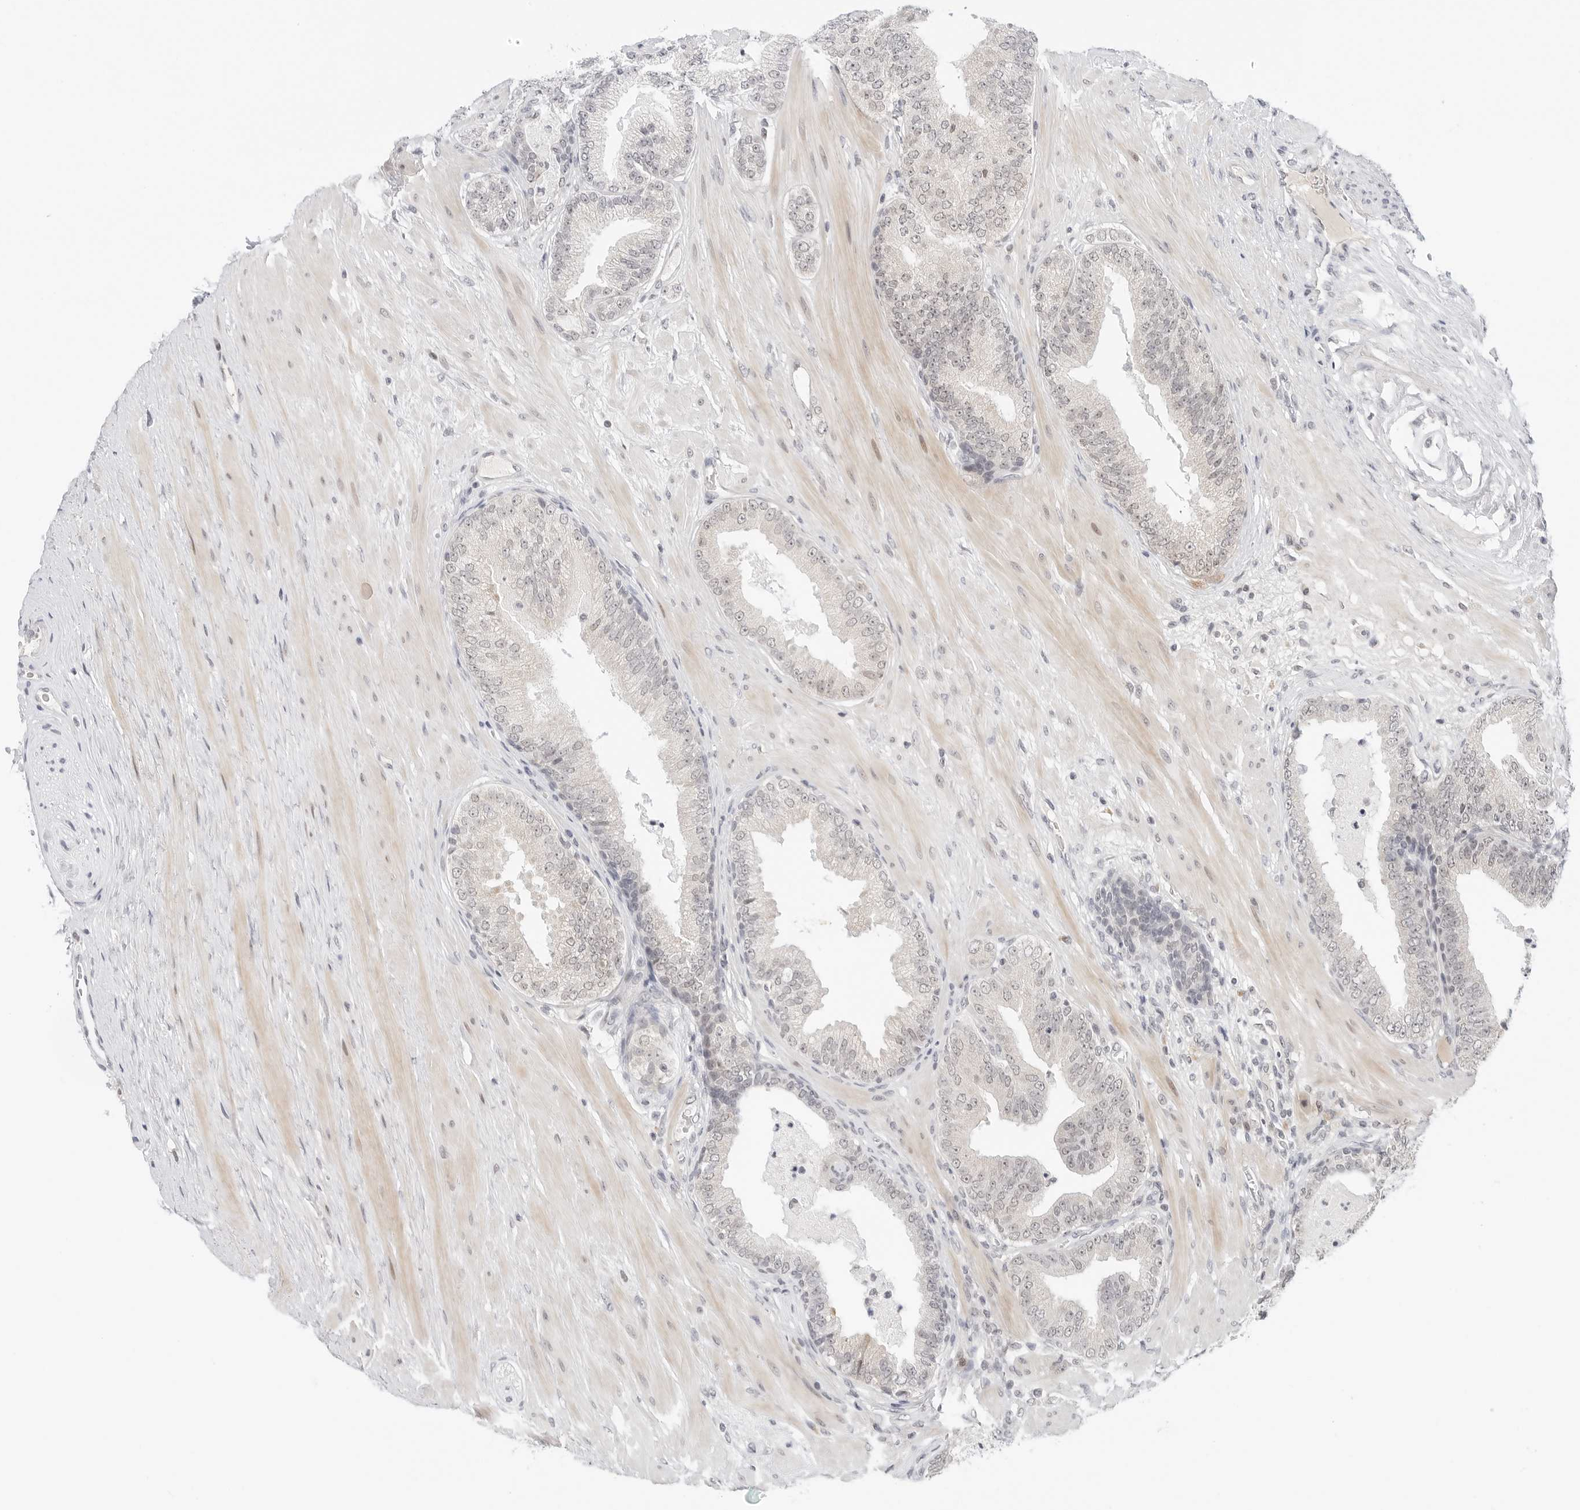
{"staining": {"intensity": "negative", "quantity": "none", "location": "none"}, "tissue": "prostate cancer", "cell_type": "Tumor cells", "image_type": "cancer", "snomed": [{"axis": "morphology", "description": "Adenocarcinoma, Low grade"}, {"axis": "topography", "description": "Prostate"}], "caption": "DAB (3,3'-diaminobenzidine) immunohistochemical staining of prostate cancer (low-grade adenocarcinoma) exhibits no significant positivity in tumor cells.", "gene": "TSEN2", "patient": {"sex": "male", "age": 63}}